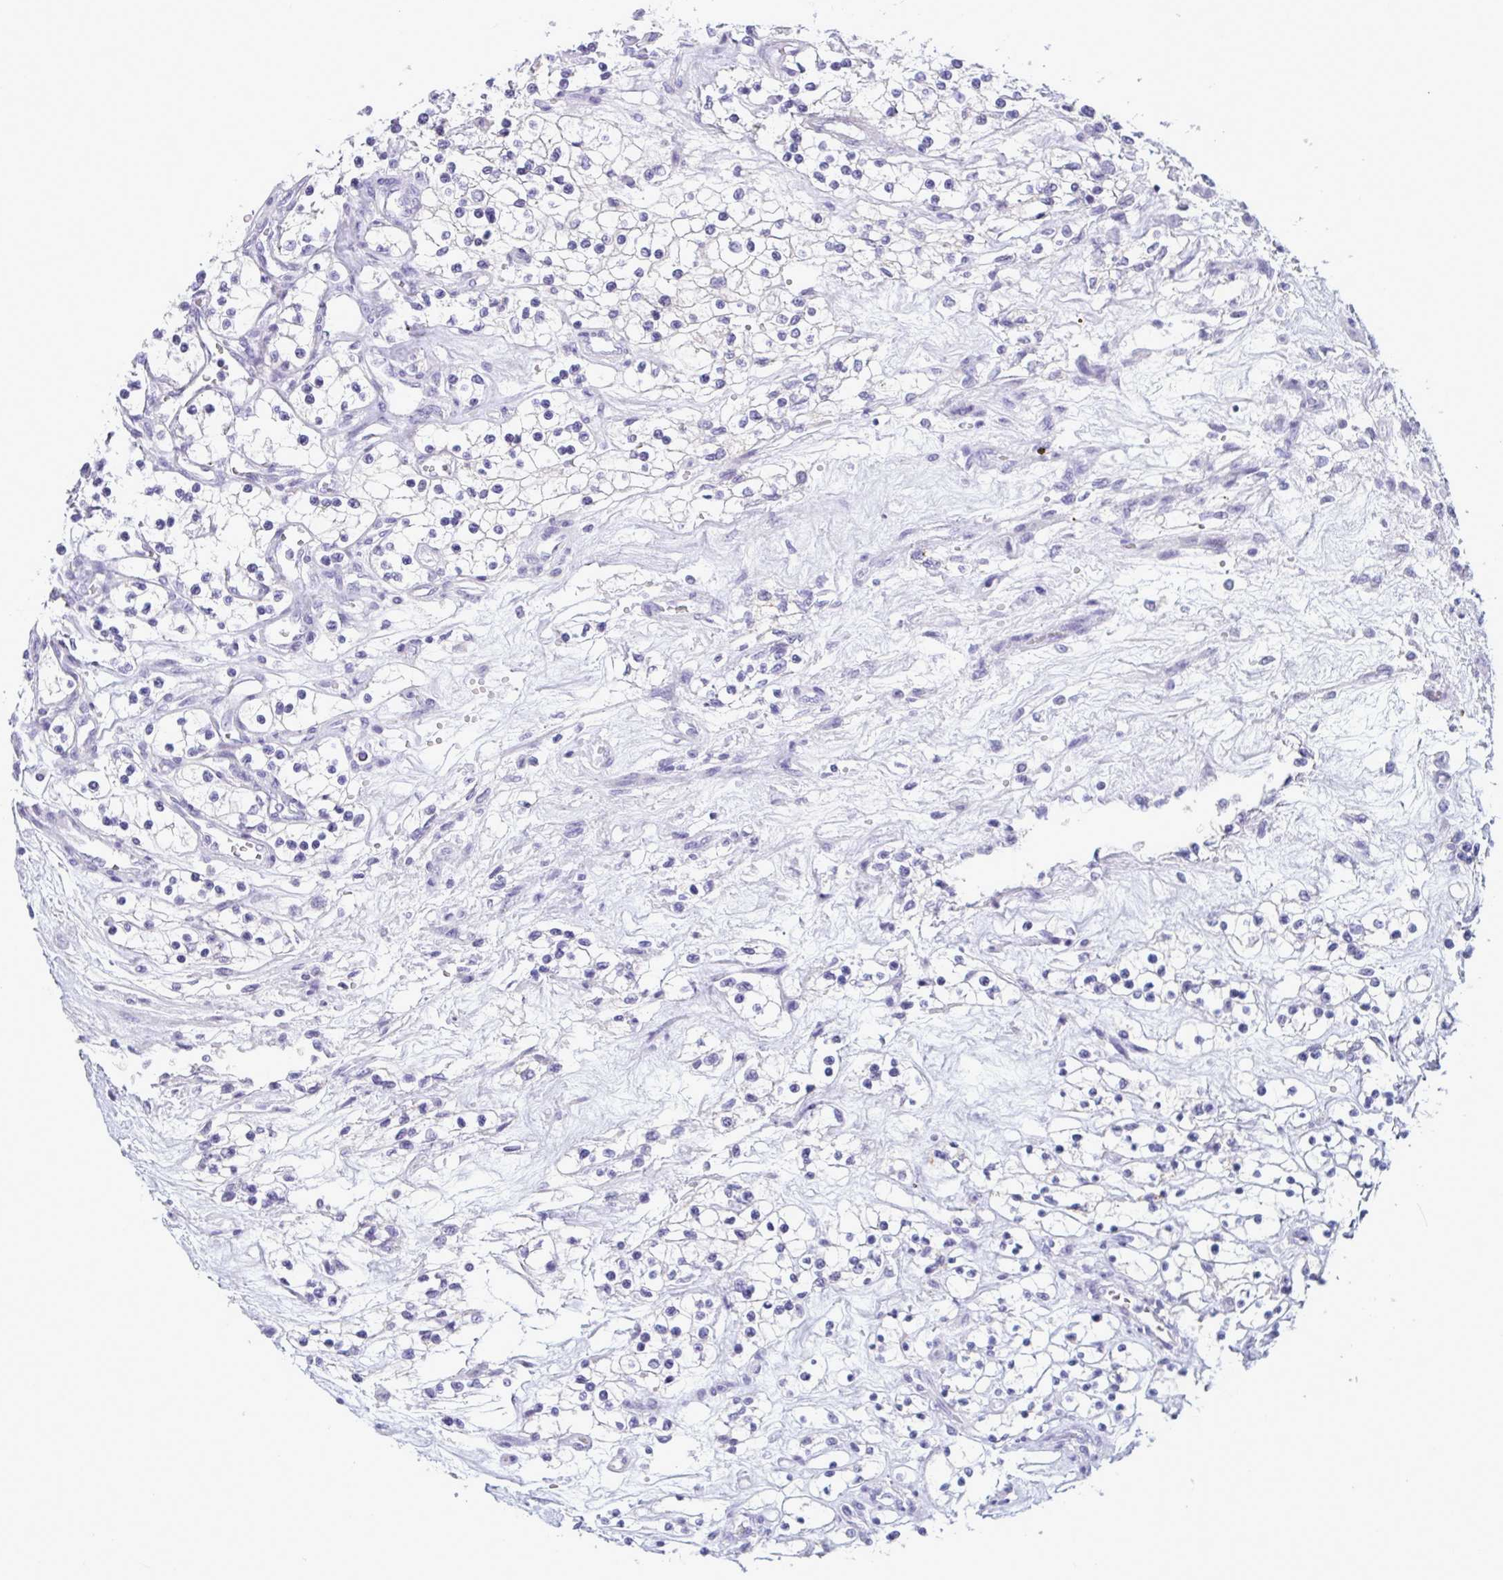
{"staining": {"intensity": "negative", "quantity": "none", "location": "none"}, "tissue": "renal cancer", "cell_type": "Tumor cells", "image_type": "cancer", "snomed": [{"axis": "morphology", "description": "Adenocarcinoma, NOS"}, {"axis": "topography", "description": "Kidney"}], "caption": "Tumor cells show no significant expression in renal cancer.", "gene": "TENT5D", "patient": {"sex": "female", "age": 69}}